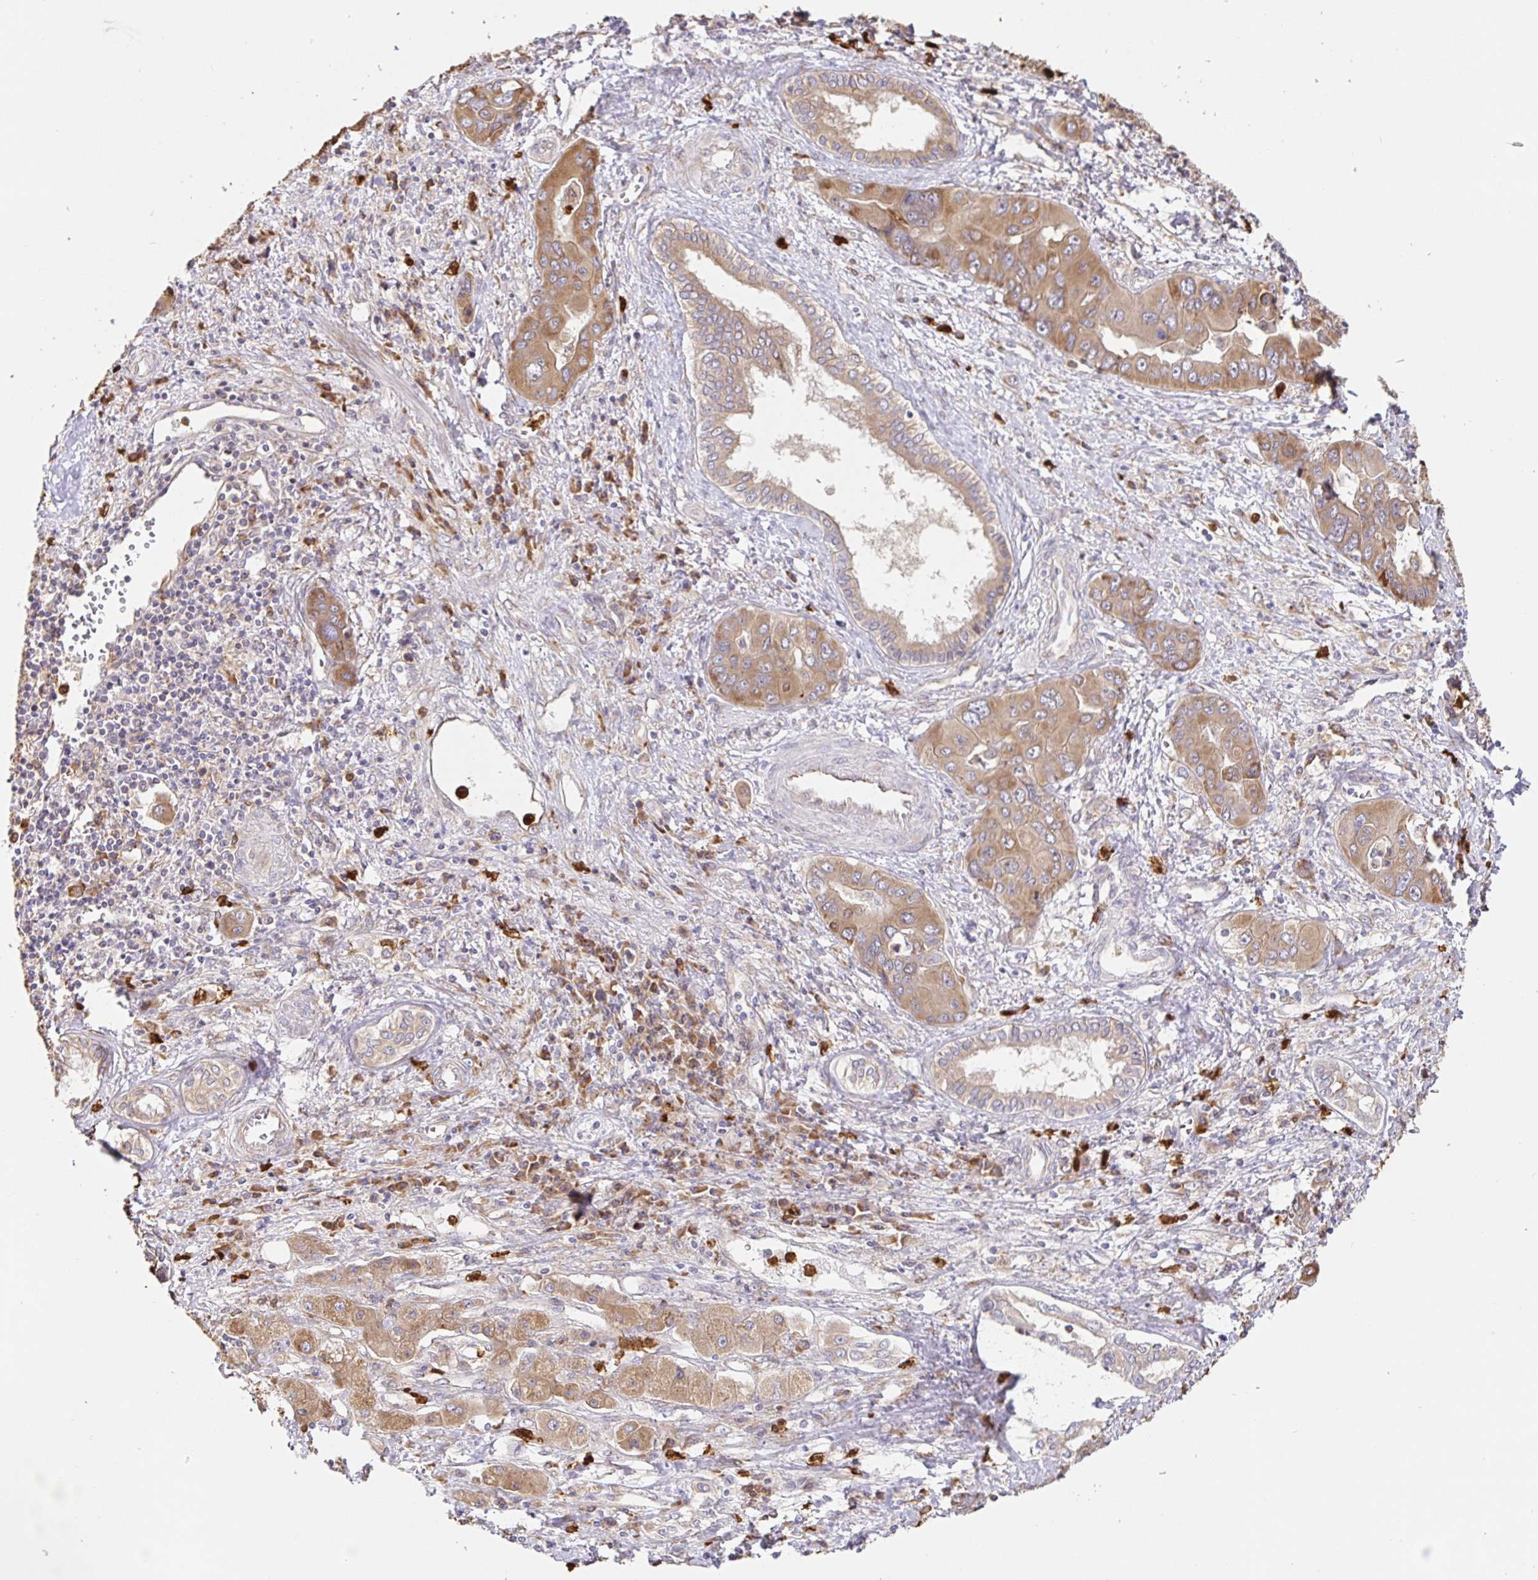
{"staining": {"intensity": "moderate", "quantity": ">75%", "location": "cytoplasmic/membranous"}, "tissue": "liver cancer", "cell_type": "Tumor cells", "image_type": "cancer", "snomed": [{"axis": "morphology", "description": "Cholangiocarcinoma"}, {"axis": "topography", "description": "Liver"}], "caption": "A medium amount of moderate cytoplasmic/membranous positivity is seen in approximately >75% of tumor cells in cholangiocarcinoma (liver) tissue. The staining was performed using DAB to visualize the protein expression in brown, while the nuclei were stained in blue with hematoxylin (Magnification: 20x).", "gene": "PDPK1", "patient": {"sex": "male", "age": 67}}